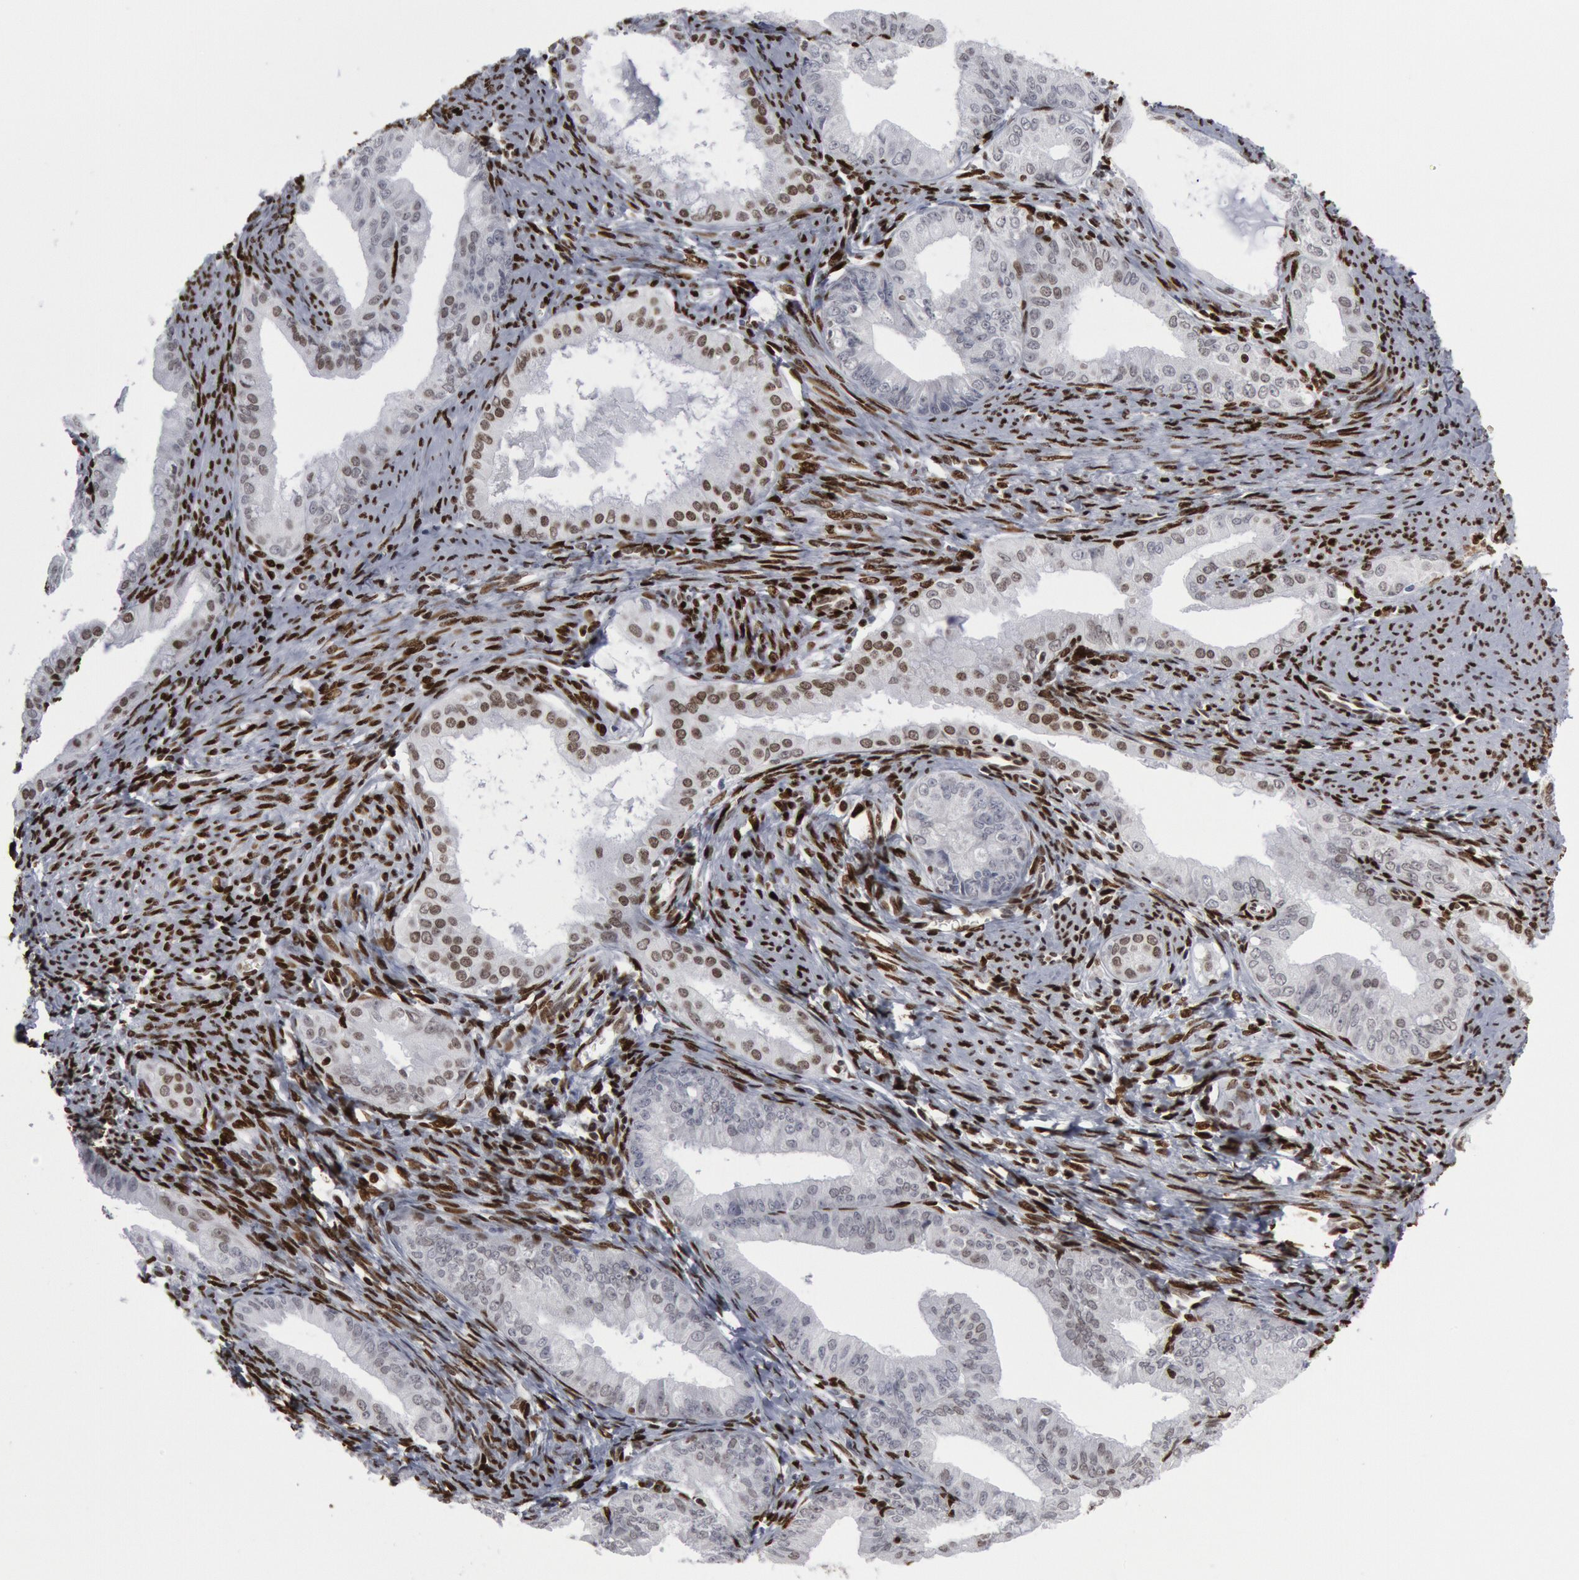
{"staining": {"intensity": "negative", "quantity": "none", "location": "none"}, "tissue": "endometrial cancer", "cell_type": "Tumor cells", "image_type": "cancer", "snomed": [{"axis": "morphology", "description": "Adenocarcinoma, NOS"}, {"axis": "topography", "description": "Endometrium"}], "caption": "Endometrial cancer was stained to show a protein in brown. There is no significant staining in tumor cells.", "gene": "MECP2", "patient": {"sex": "female", "age": 76}}